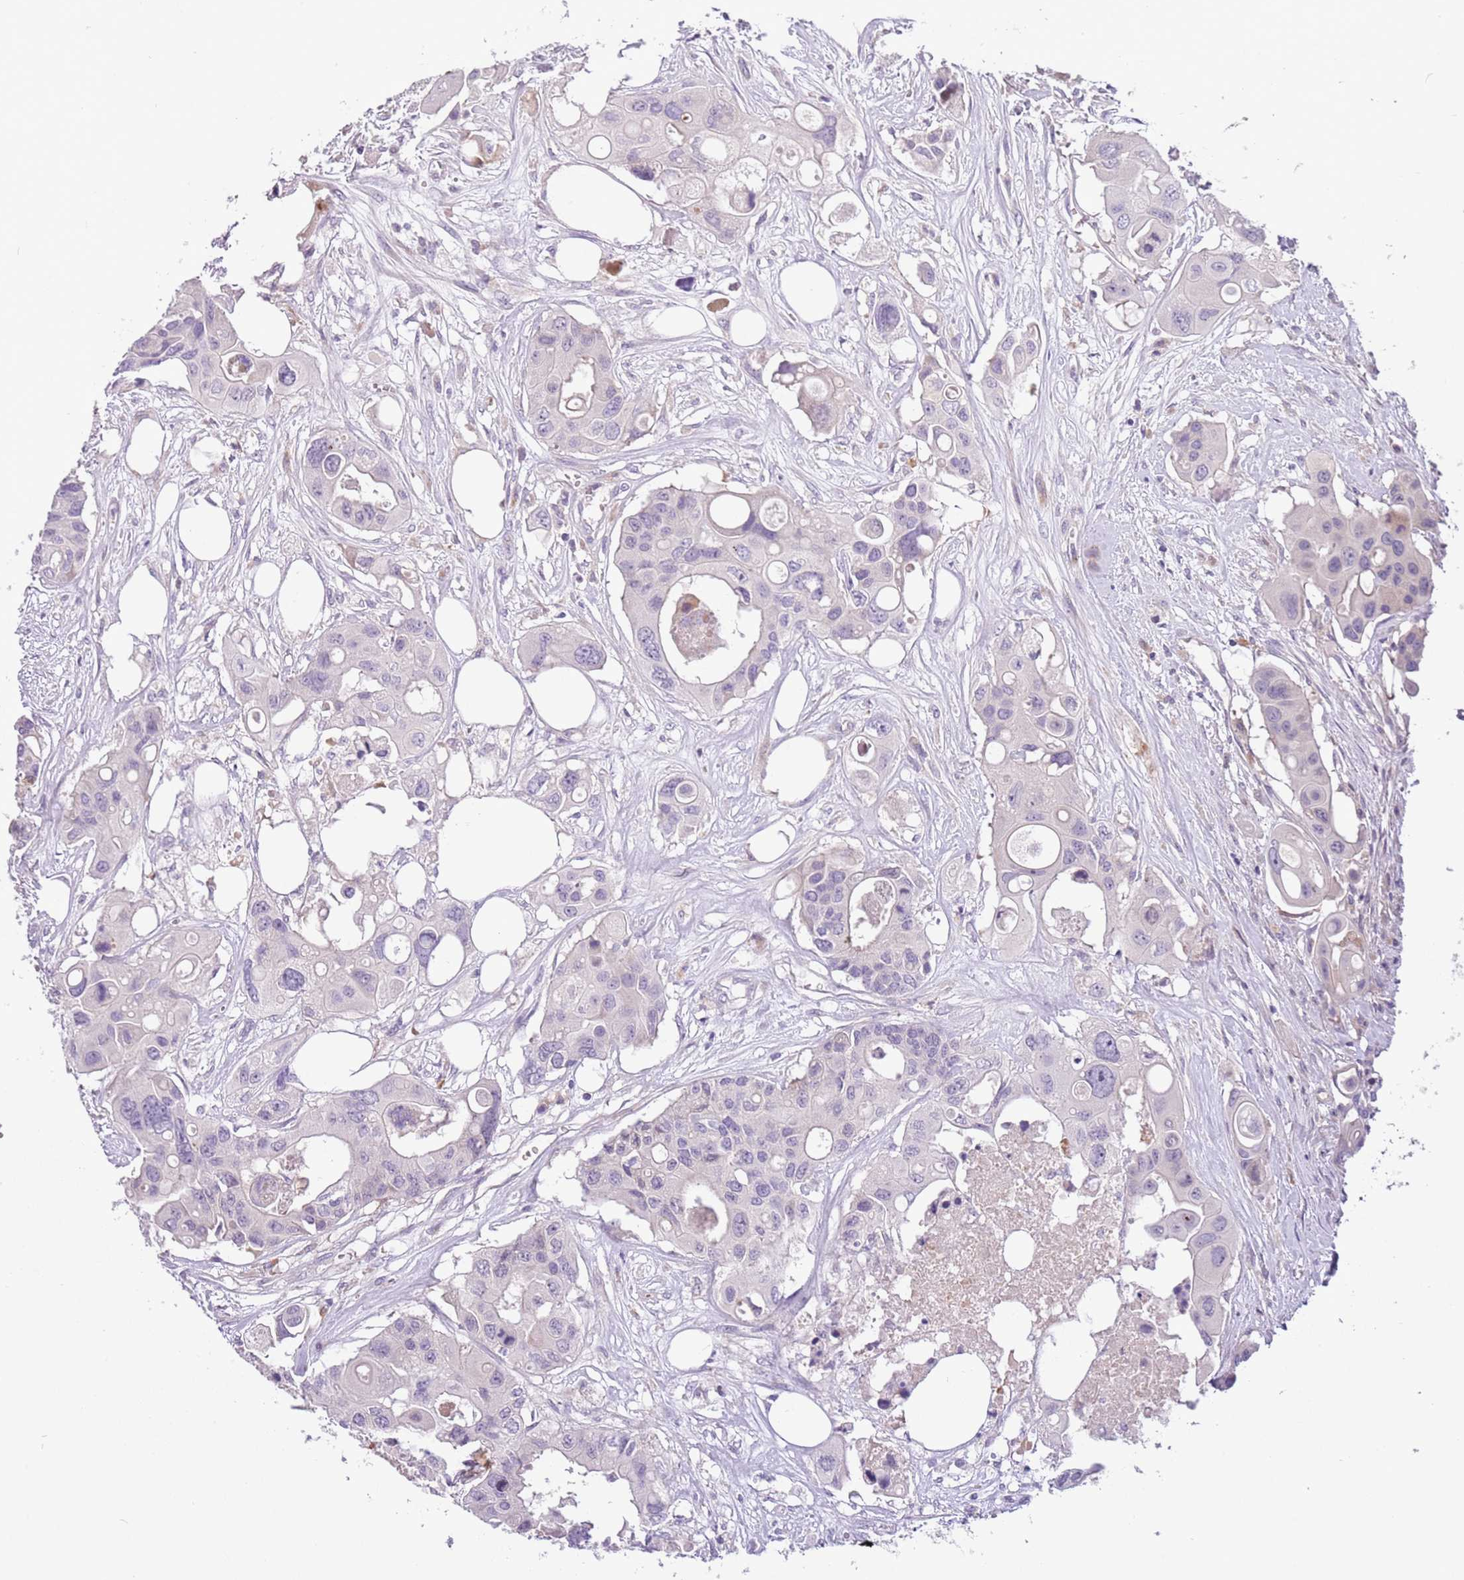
{"staining": {"intensity": "negative", "quantity": "none", "location": "none"}, "tissue": "colorectal cancer", "cell_type": "Tumor cells", "image_type": "cancer", "snomed": [{"axis": "morphology", "description": "Adenocarcinoma, NOS"}, {"axis": "topography", "description": "Colon"}], "caption": "Immunohistochemical staining of human colorectal adenocarcinoma shows no significant staining in tumor cells.", "gene": "SCAMP5", "patient": {"sex": "male", "age": 77}}